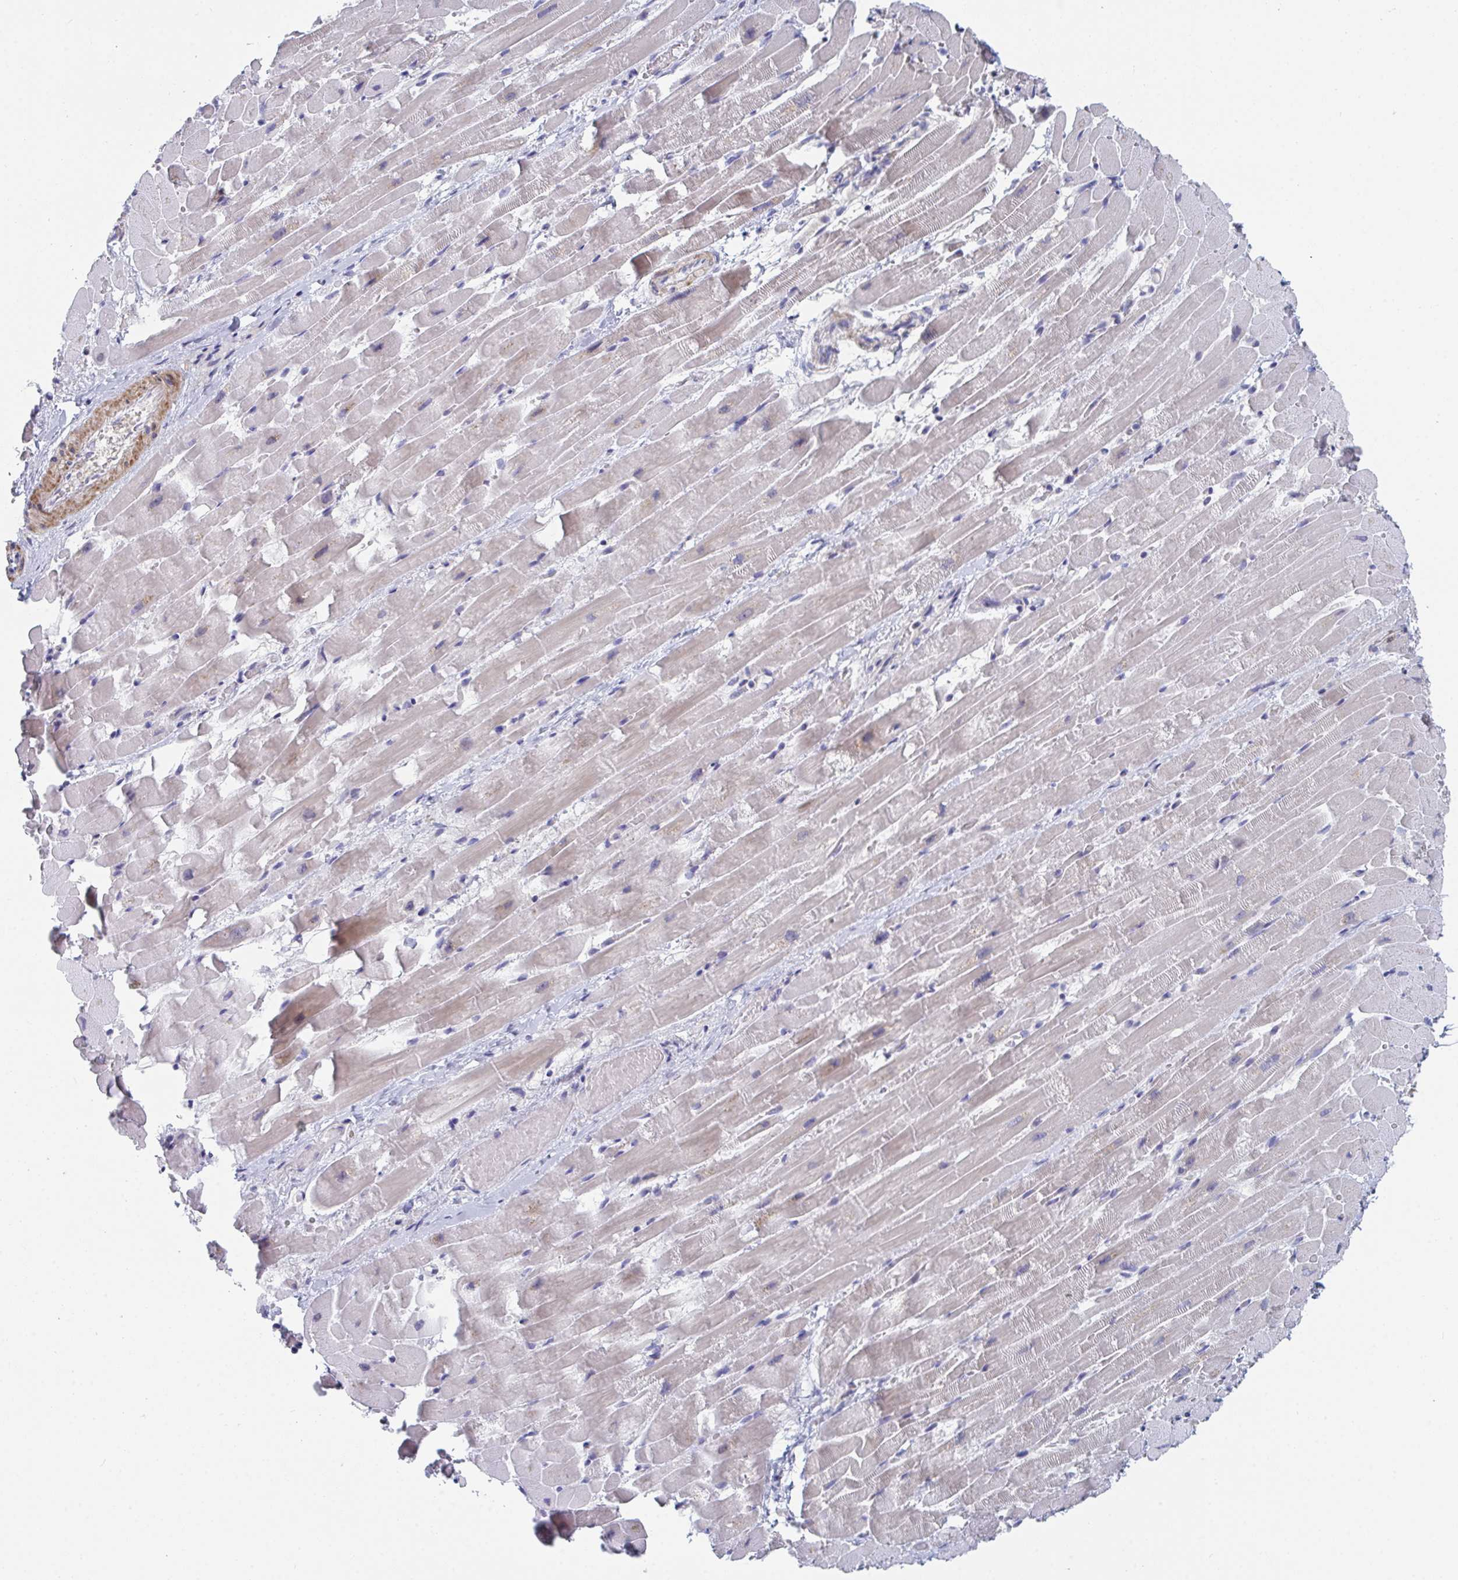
{"staining": {"intensity": "weak", "quantity": "<25%", "location": "cytoplasmic/membranous"}, "tissue": "heart muscle", "cell_type": "Cardiomyocytes", "image_type": "normal", "snomed": [{"axis": "morphology", "description": "Normal tissue, NOS"}, {"axis": "topography", "description": "Heart"}], "caption": "An immunohistochemistry photomicrograph of normal heart muscle is shown. There is no staining in cardiomyocytes of heart muscle.", "gene": "CENPT", "patient": {"sex": "male", "age": 37}}